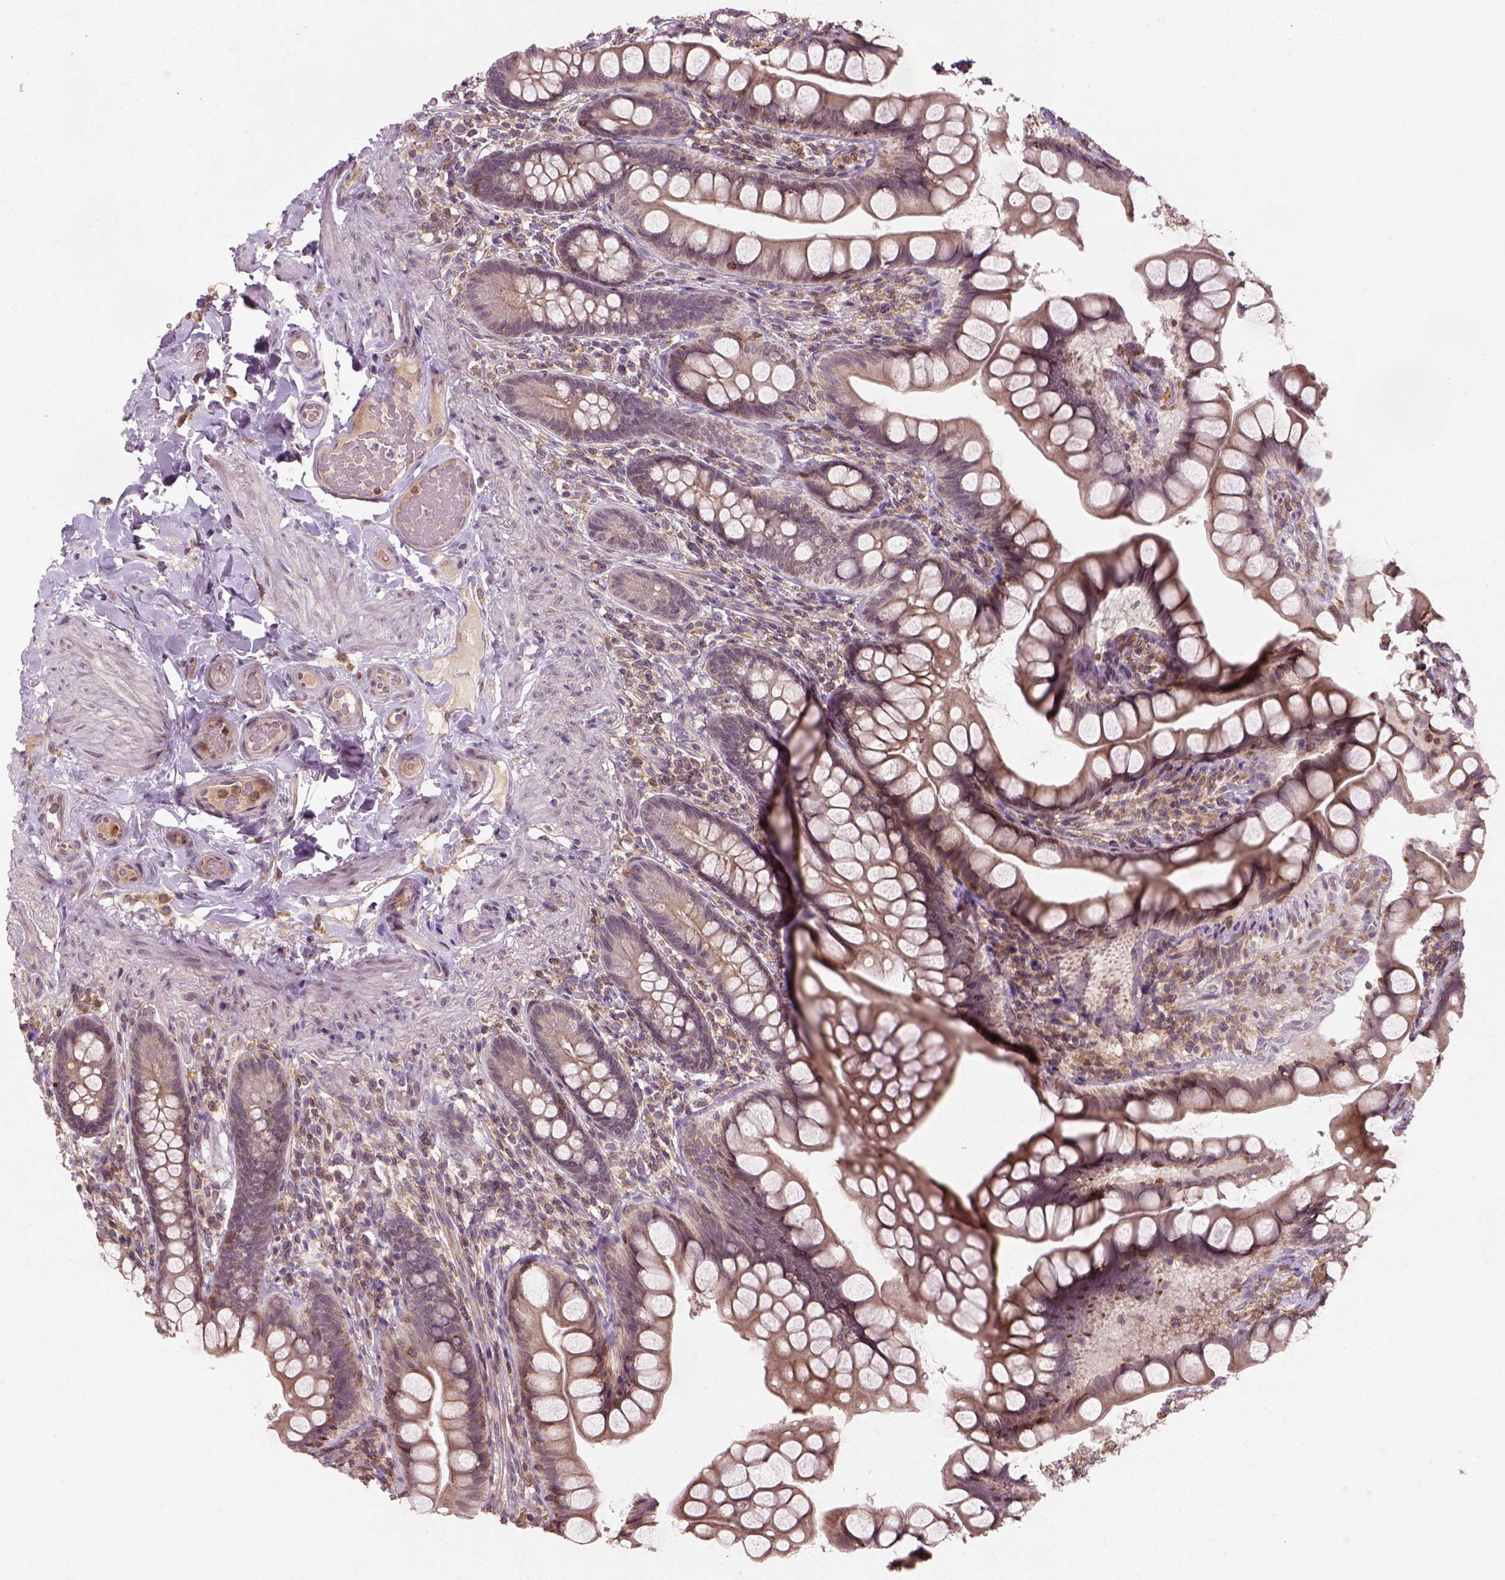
{"staining": {"intensity": "moderate", "quantity": "<25%", "location": "cytoplasmic/membranous"}, "tissue": "small intestine", "cell_type": "Glandular cells", "image_type": "normal", "snomed": [{"axis": "morphology", "description": "Normal tissue, NOS"}, {"axis": "topography", "description": "Small intestine"}], "caption": "DAB immunohistochemical staining of benign small intestine displays moderate cytoplasmic/membranous protein expression in approximately <25% of glandular cells.", "gene": "CAMKK1", "patient": {"sex": "male", "age": 70}}